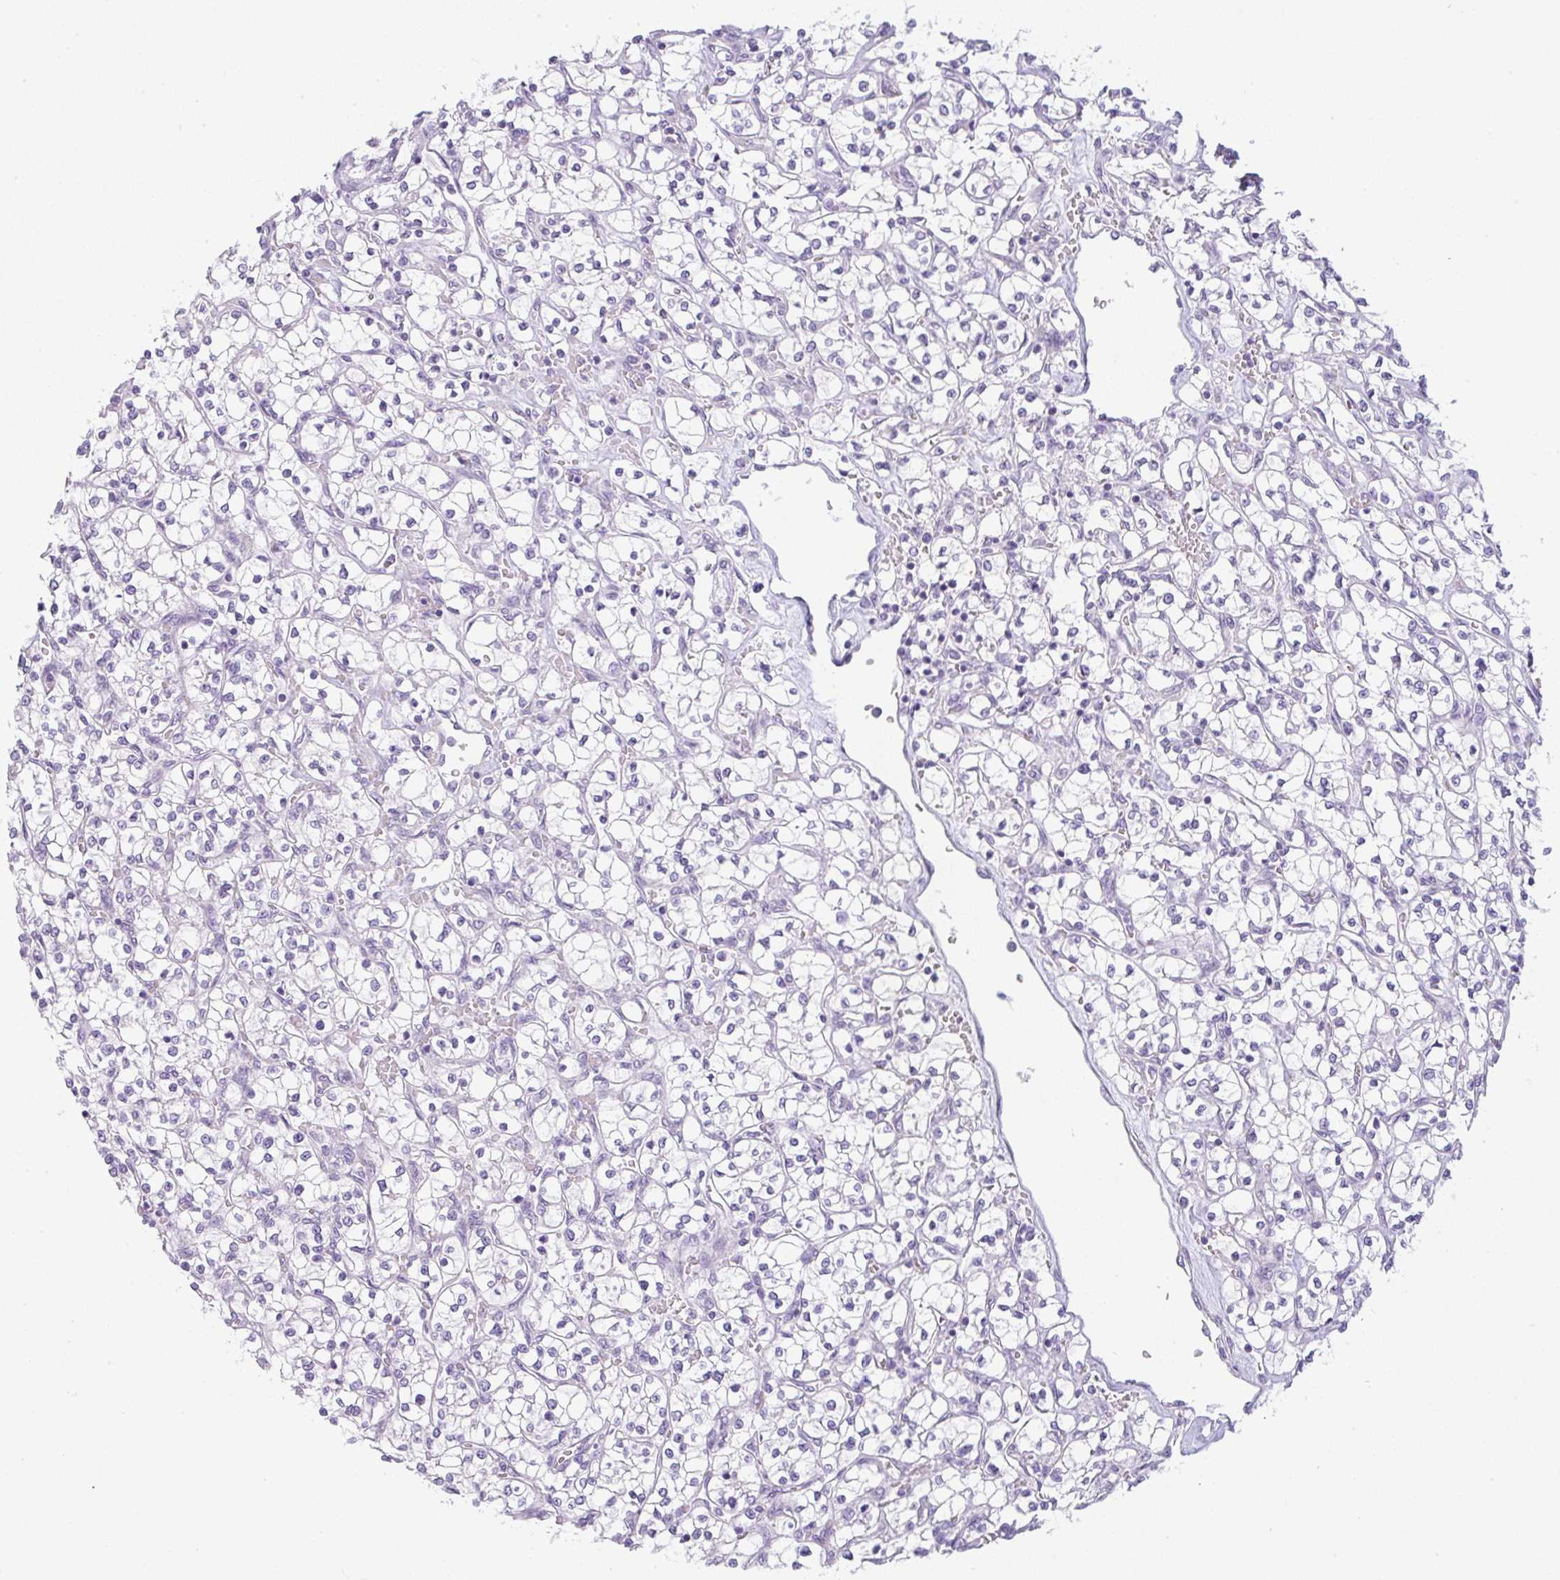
{"staining": {"intensity": "negative", "quantity": "none", "location": "none"}, "tissue": "renal cancer", "cell_type": "Tumor cells", "image_type": "cancer", "snomed": [{"axis": "morphology", "description": "Adenocarcinoma, NOS"}, {"axis": "topography", "description": "Kidney"}], "caption": "The image exhibits no staining of tumor cells in renal adenocarcinoma.", "gene": "LPAR4", "patient": {"sex": "female", "age": 64}}